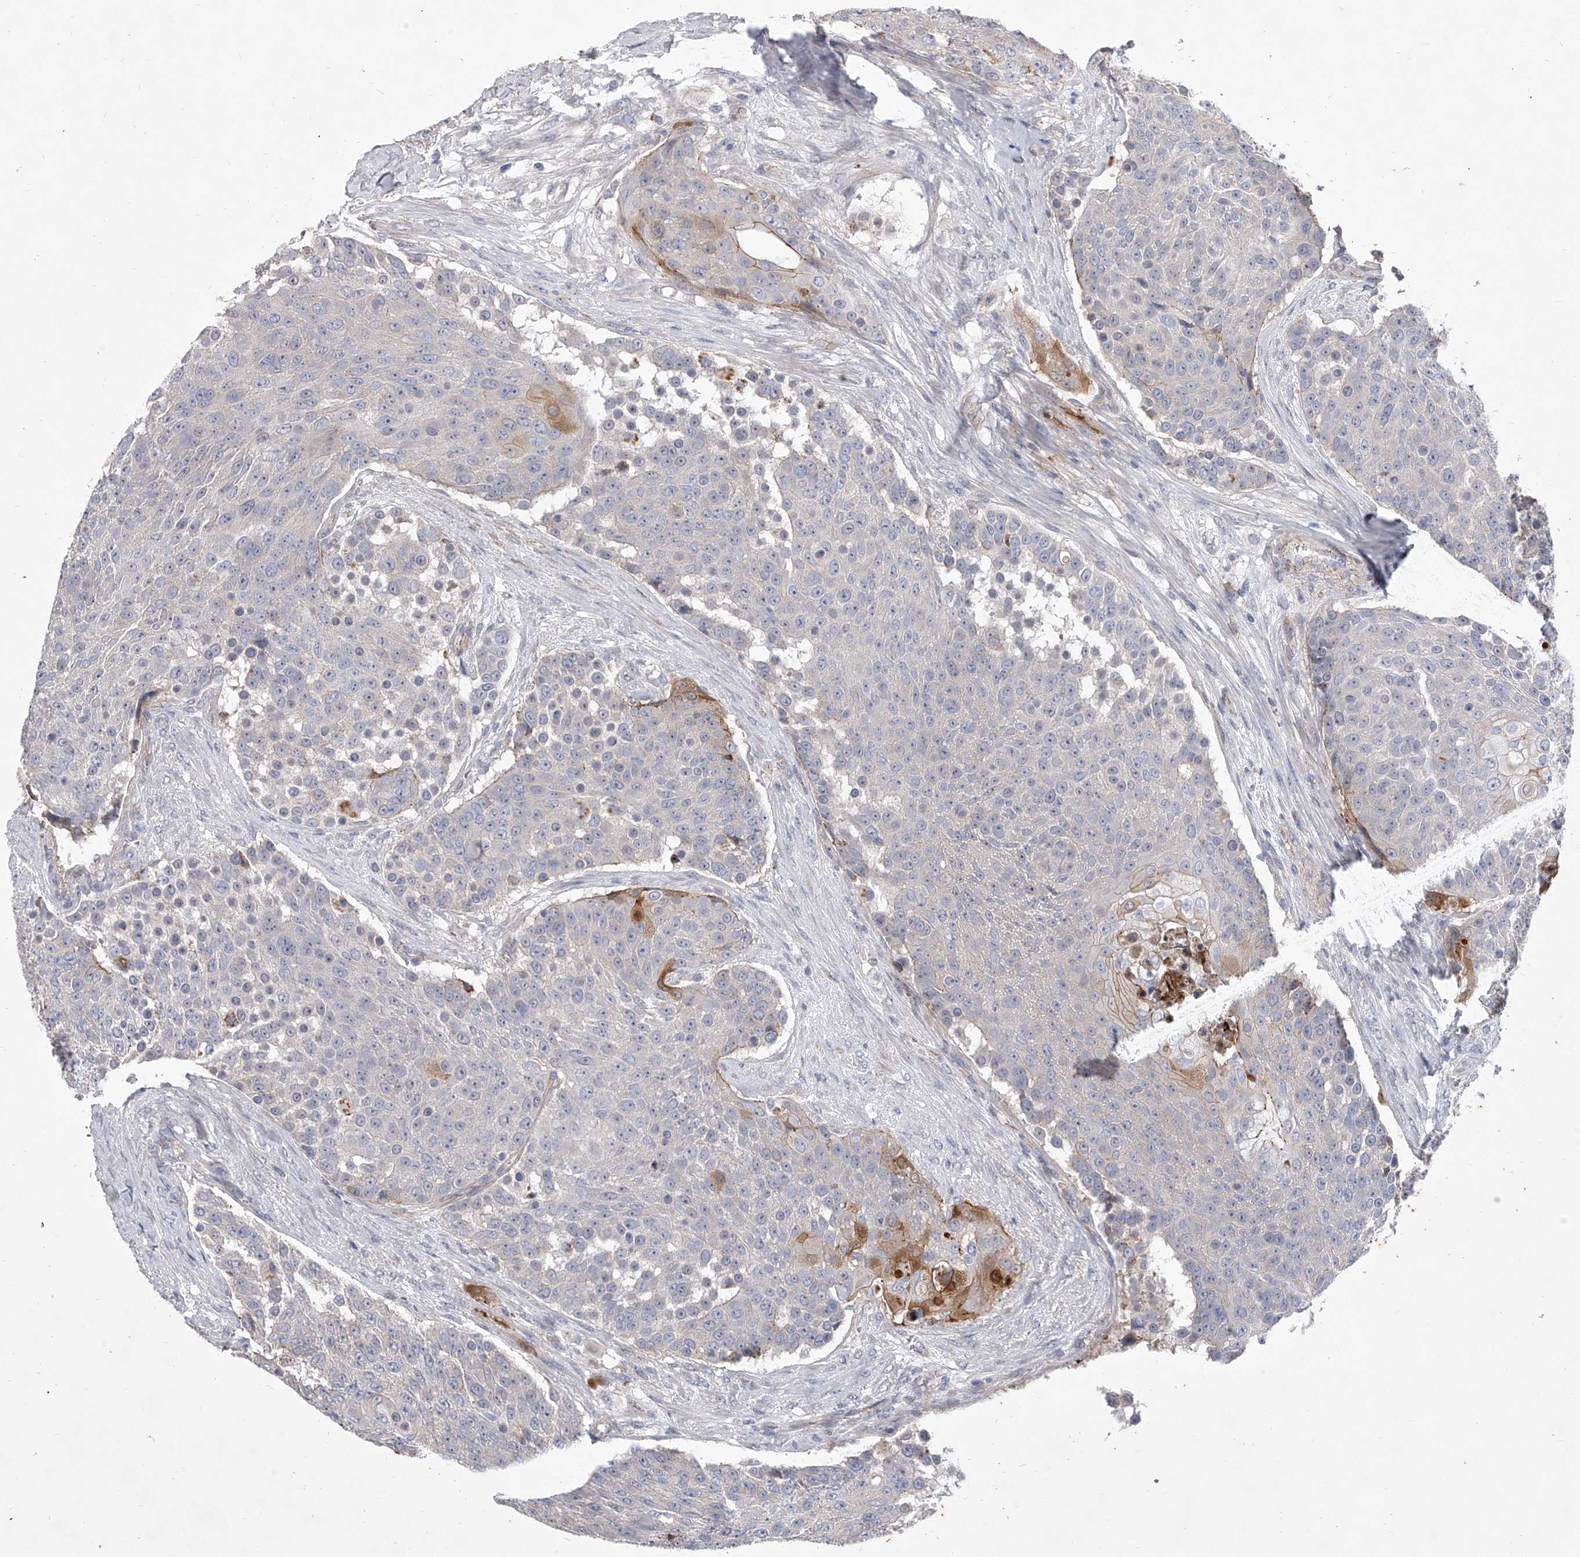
{"staining": {"intensity": "negative", "quantity": "none", "location": "none"}, "tissue": "urothelial cancer", "cell_type": "Tumor cells", "image_type": "cancer", "snomed": [{"axis": "morphology", "description": "Urothelial carcinoma, High grade"}, {"axis": "topography", "description": "Urinary bladder"}], "caption": "Immunohistochemistry micrograph of neoplastic tissue: human urothelial cancer stained with DAB displays no significant protein staining in tumor cells.", "gene": "MINDY4", "patient": {"sex": "female", "age": 63}}